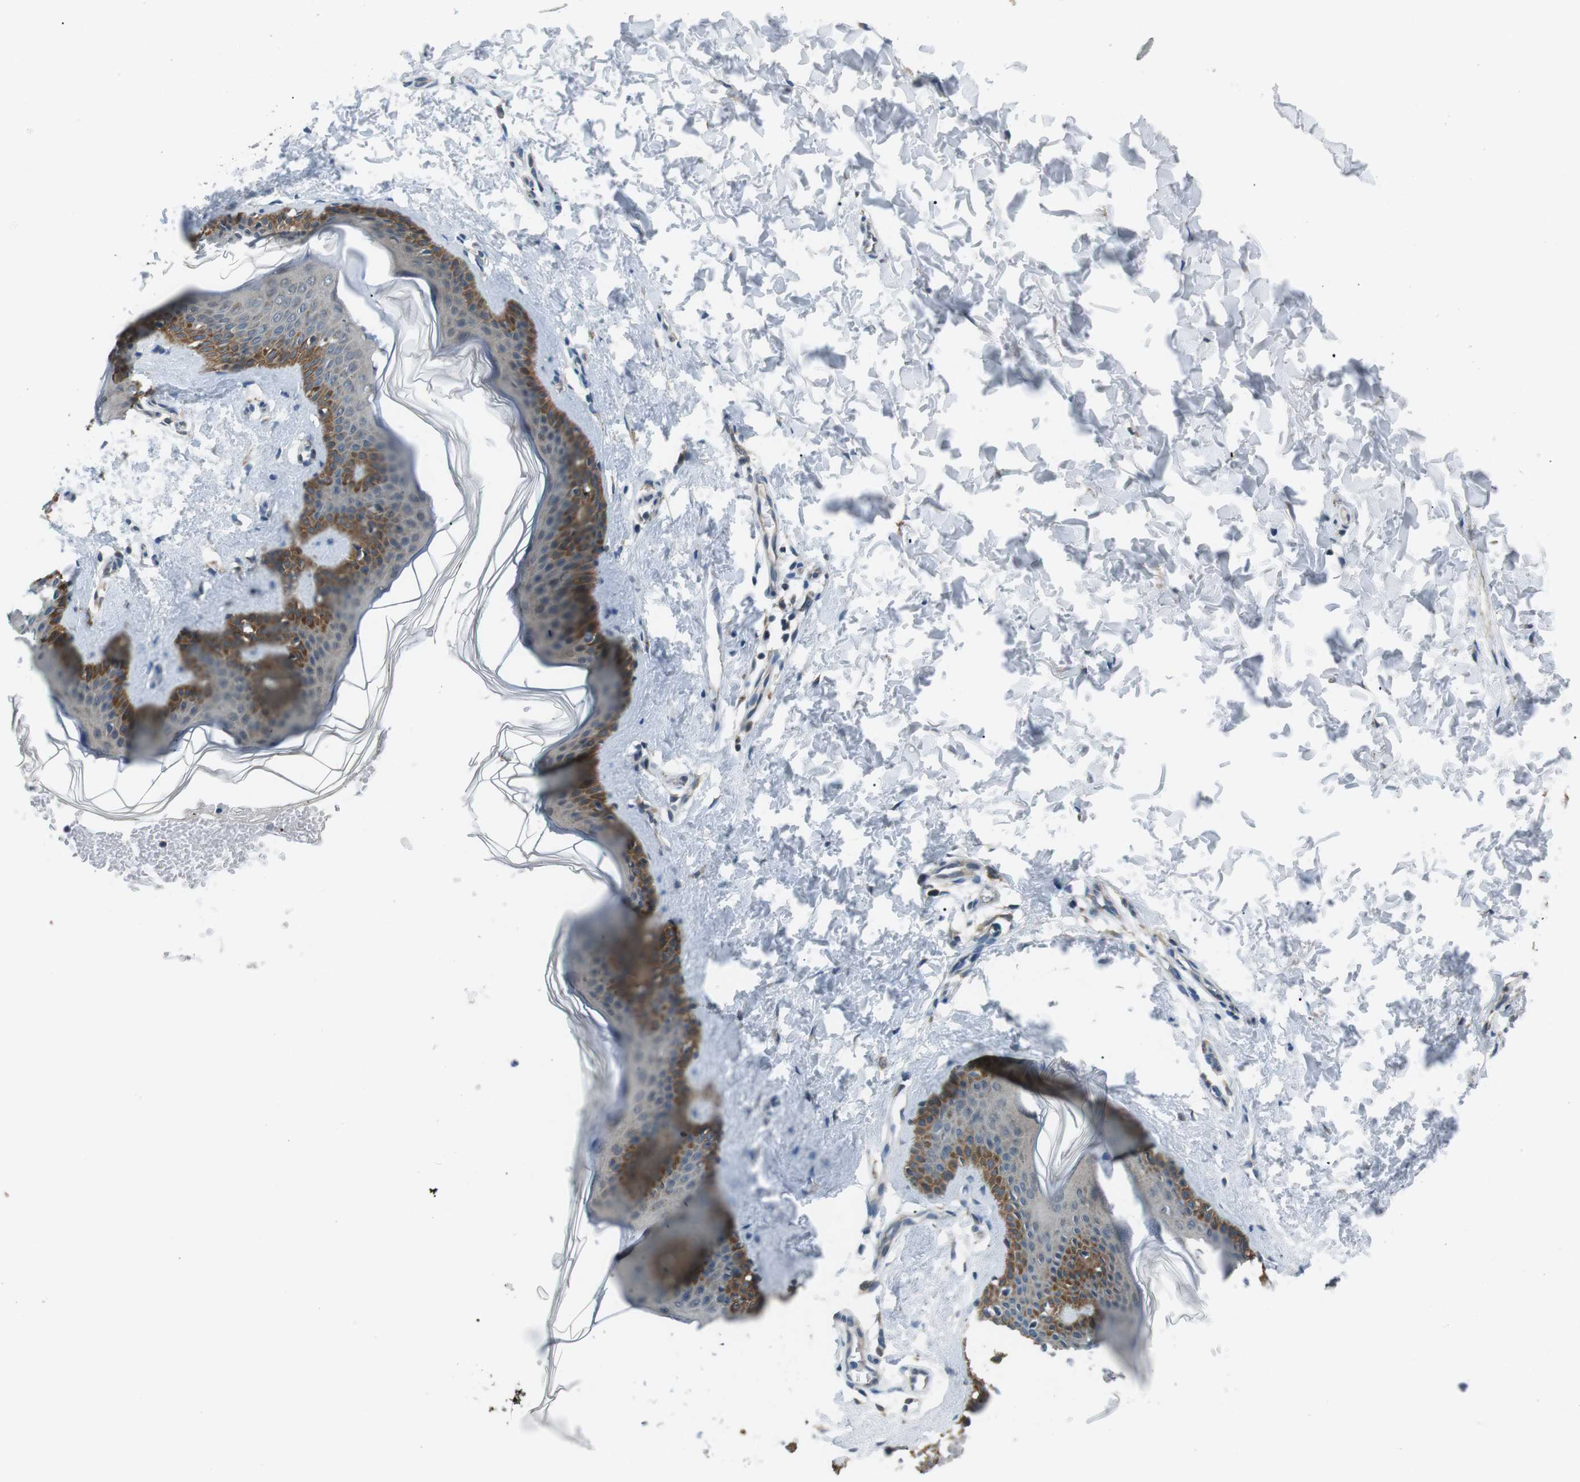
{"staining": {"intensity": "weak", "quantity": ">75%", "location": "cytoplasmic/membranous"}, "tissue": "skin", "cell_type": "Fibroblasts", "image_type": "normal", "snomed": [{"axis": "morphology", "description": "Normal tissue, NOS"}, {"axis": "topography", "description": "Skin"}], "caption": "Weak cytoplasmic/membranous positivity for a protein is present in about >75% of fibroblasts of unremarkable skin using immunohistochemistry.", "gene": "FAM3B", "patient": {"sex": "female", "age": 41}}